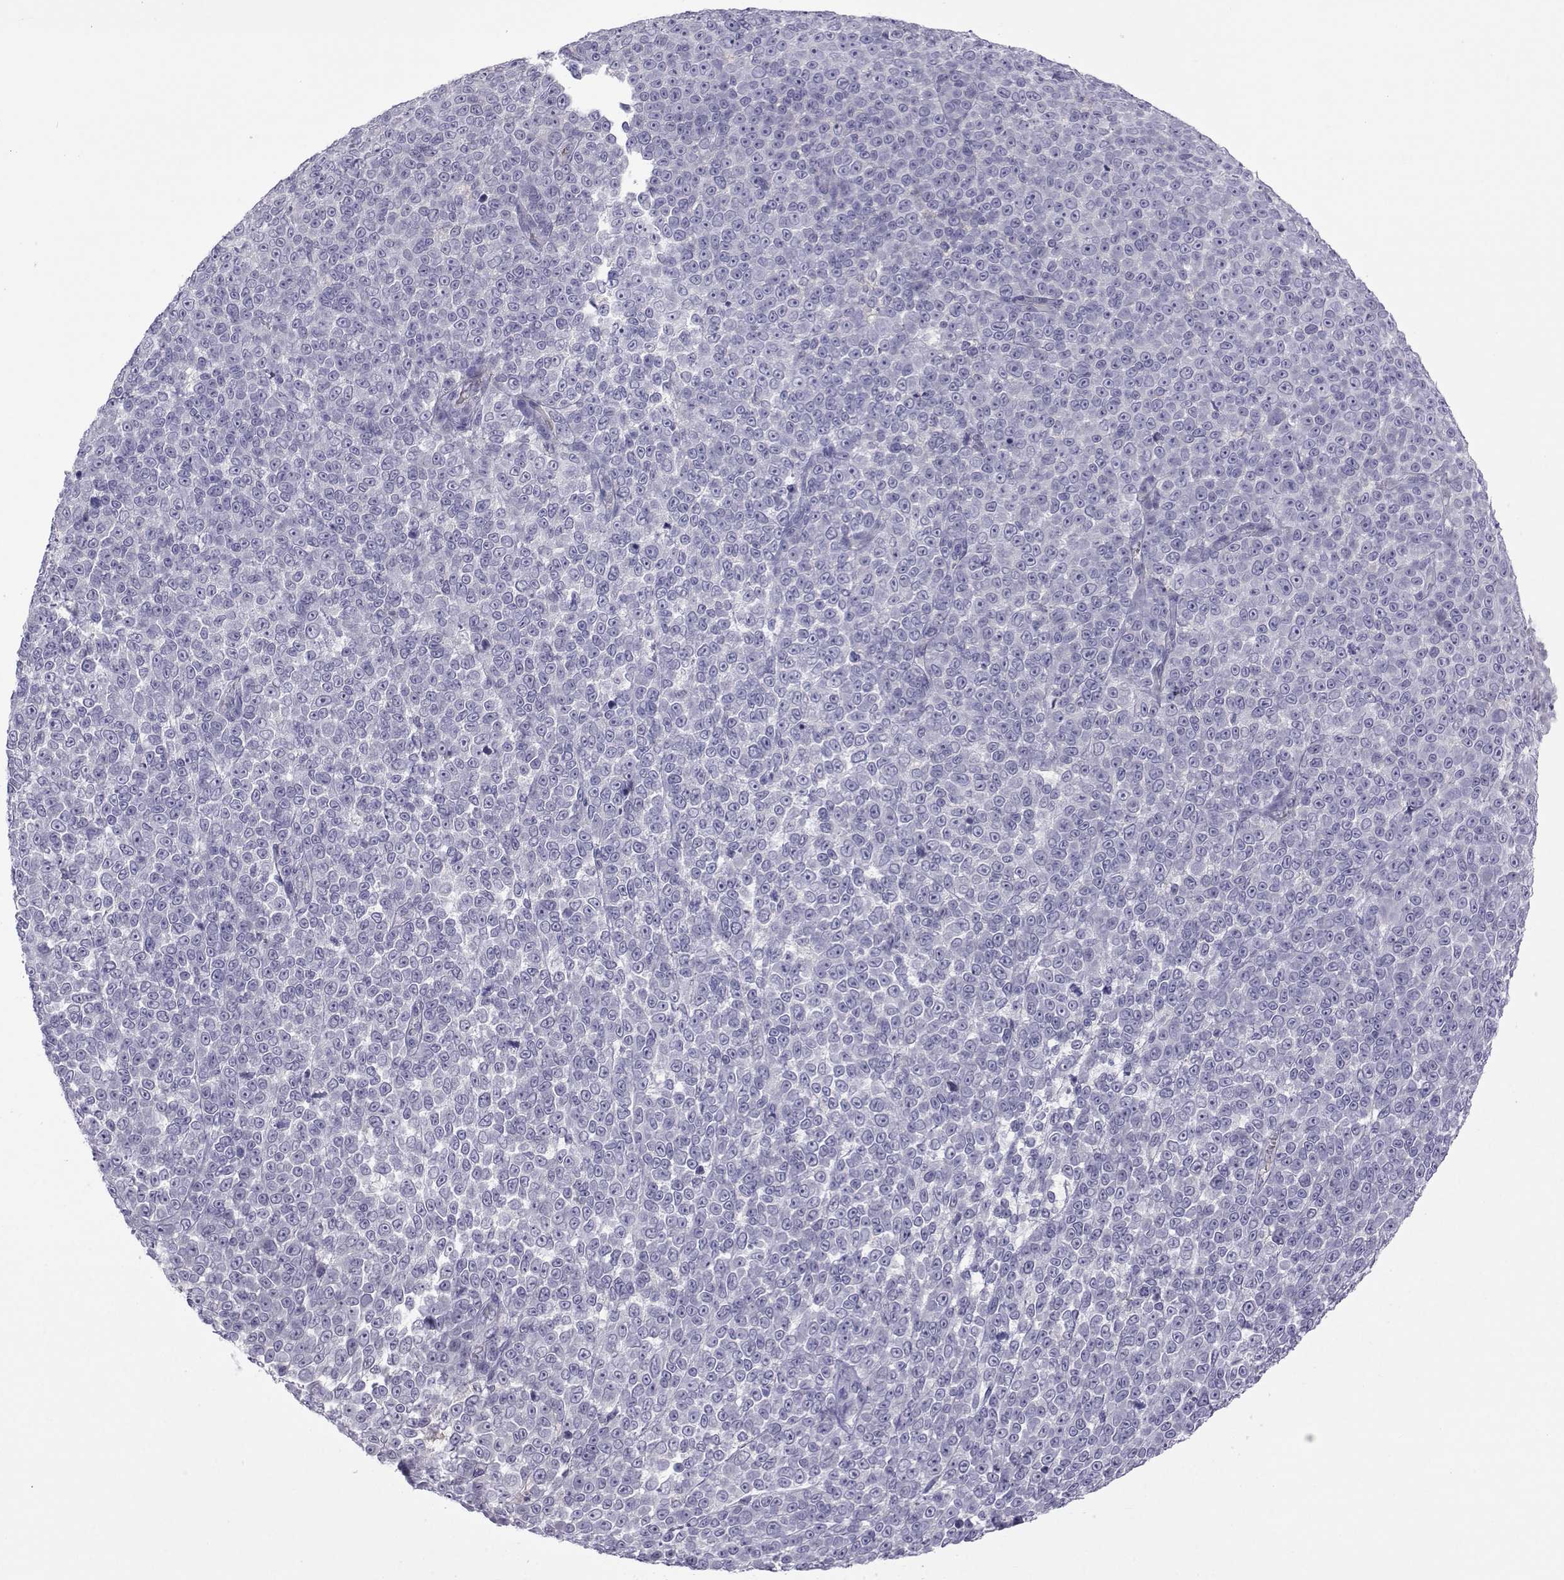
{"staining": {"intensity": "negative", "quantity": "none", "location": "none"}, "tissue": "melanoma", "cell_type": "Tumor cells", "image_type": "cancer", "snomed": [{"axis": "morphology", "description": "Malignant melanoma, NOS"}, {"axis": "topography", "description": "Skin"}], "caption": "This micrograph is of melanoma stained with immunohistochemistry (IHC) to label a protein in brown with the nuclei are counter-stained blue. There is no positivity in tumor cells.", "gene": "COL22A1", "patient": {"sex": "female", "age": 95}}